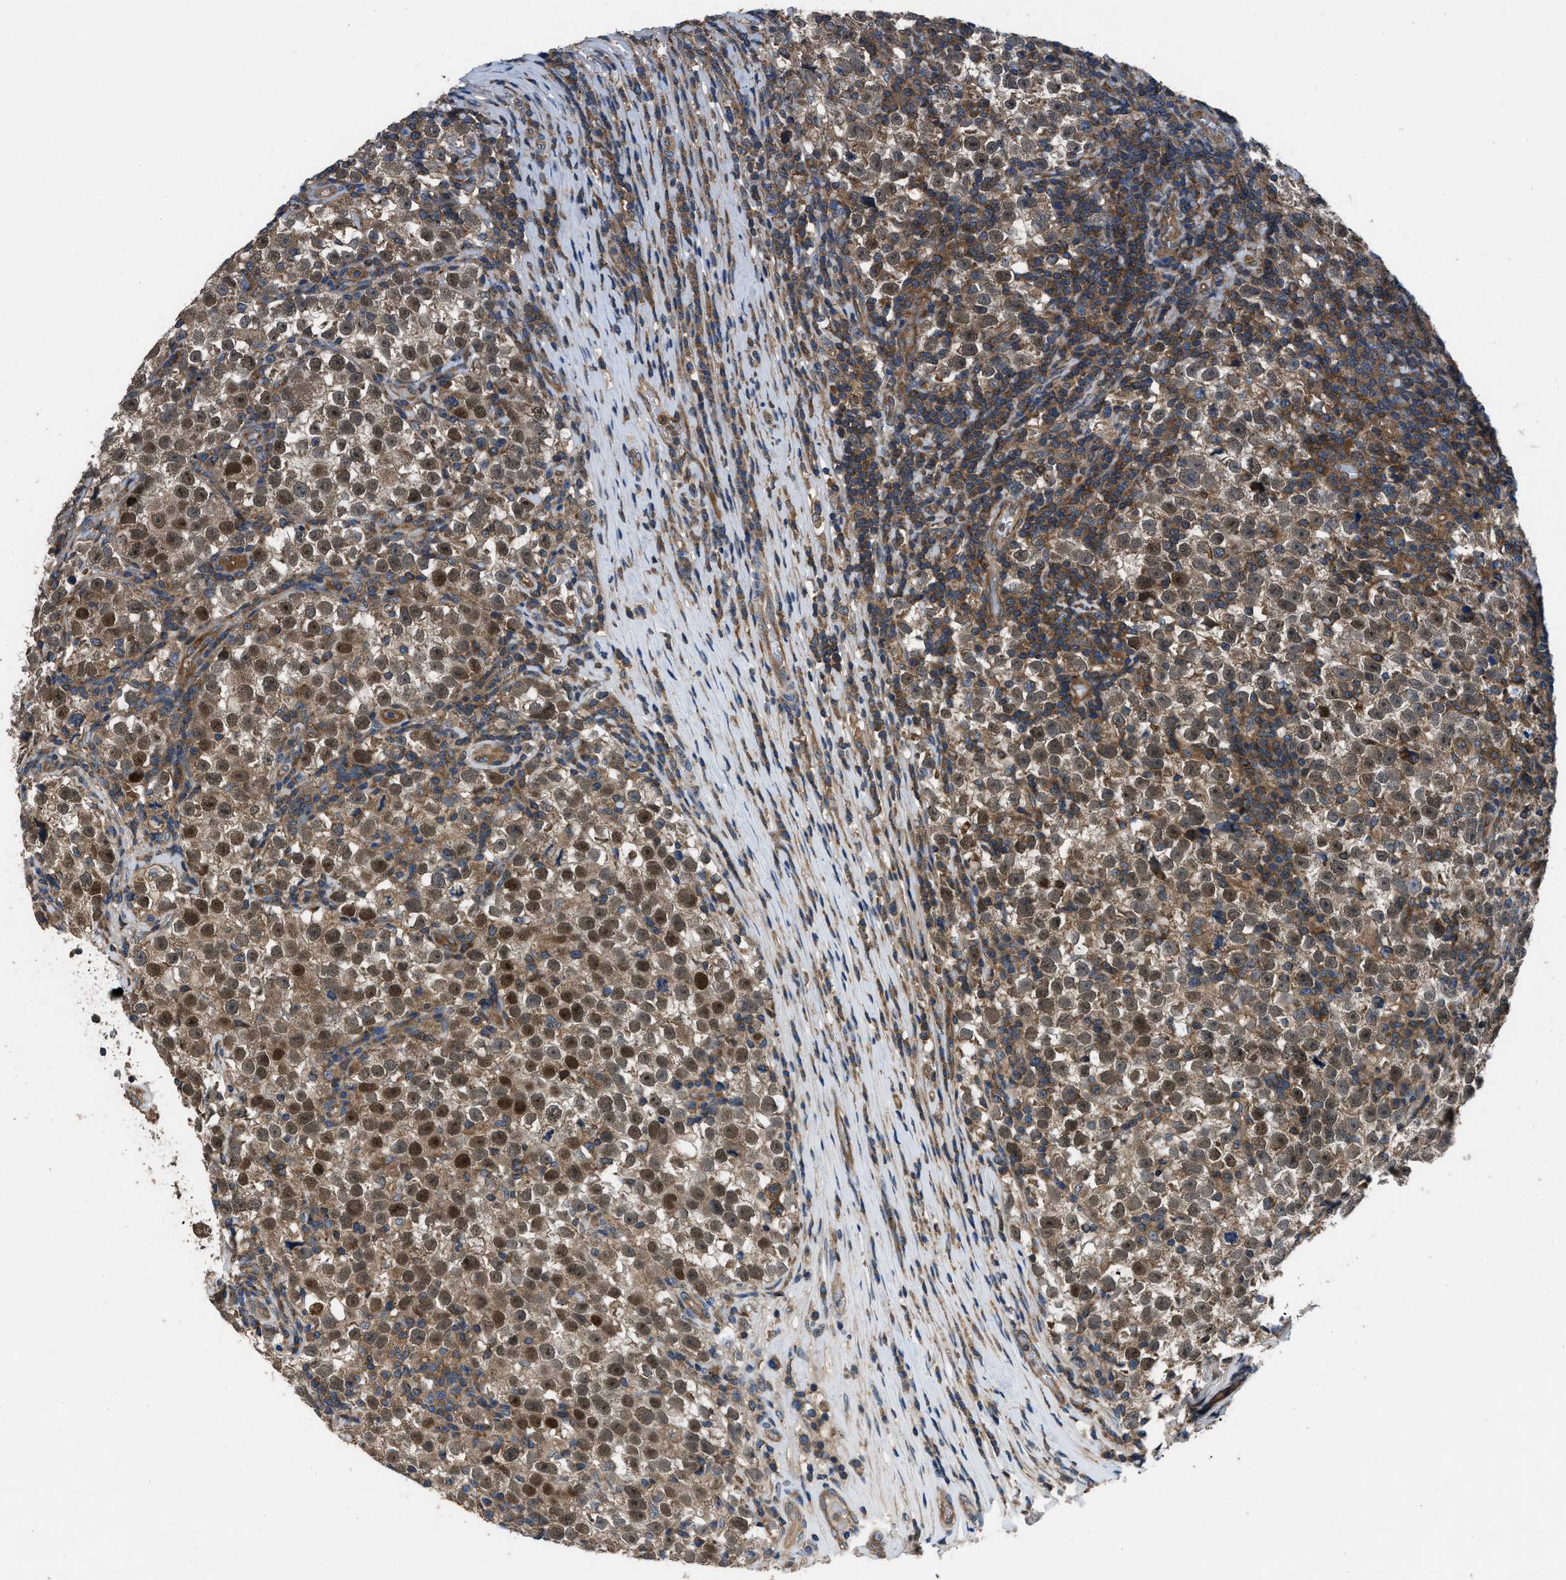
{"staining": {"intensity": "moderate", "quantity": ">75%", "location": "cytoplasmic/membranous,nuclear"}, "tissue": "testis cancer", "cell_type": "Tumor cells", "image_type": "cancer", "snomed": [{"axis": "morphology", "description": "Normal tissue, NOS"}, {"axis": "morphology", "description": "Seminoma, NOS"}, {"axis": "topography", "description": "Testis"}], "caption": "A brown stain shows moderate cytoplasmic/membranous and nuclear expression of a protein in testis seminoma tumor cells.", "gene": "USP25", "patient": {"sex": "male", "age": 43}}